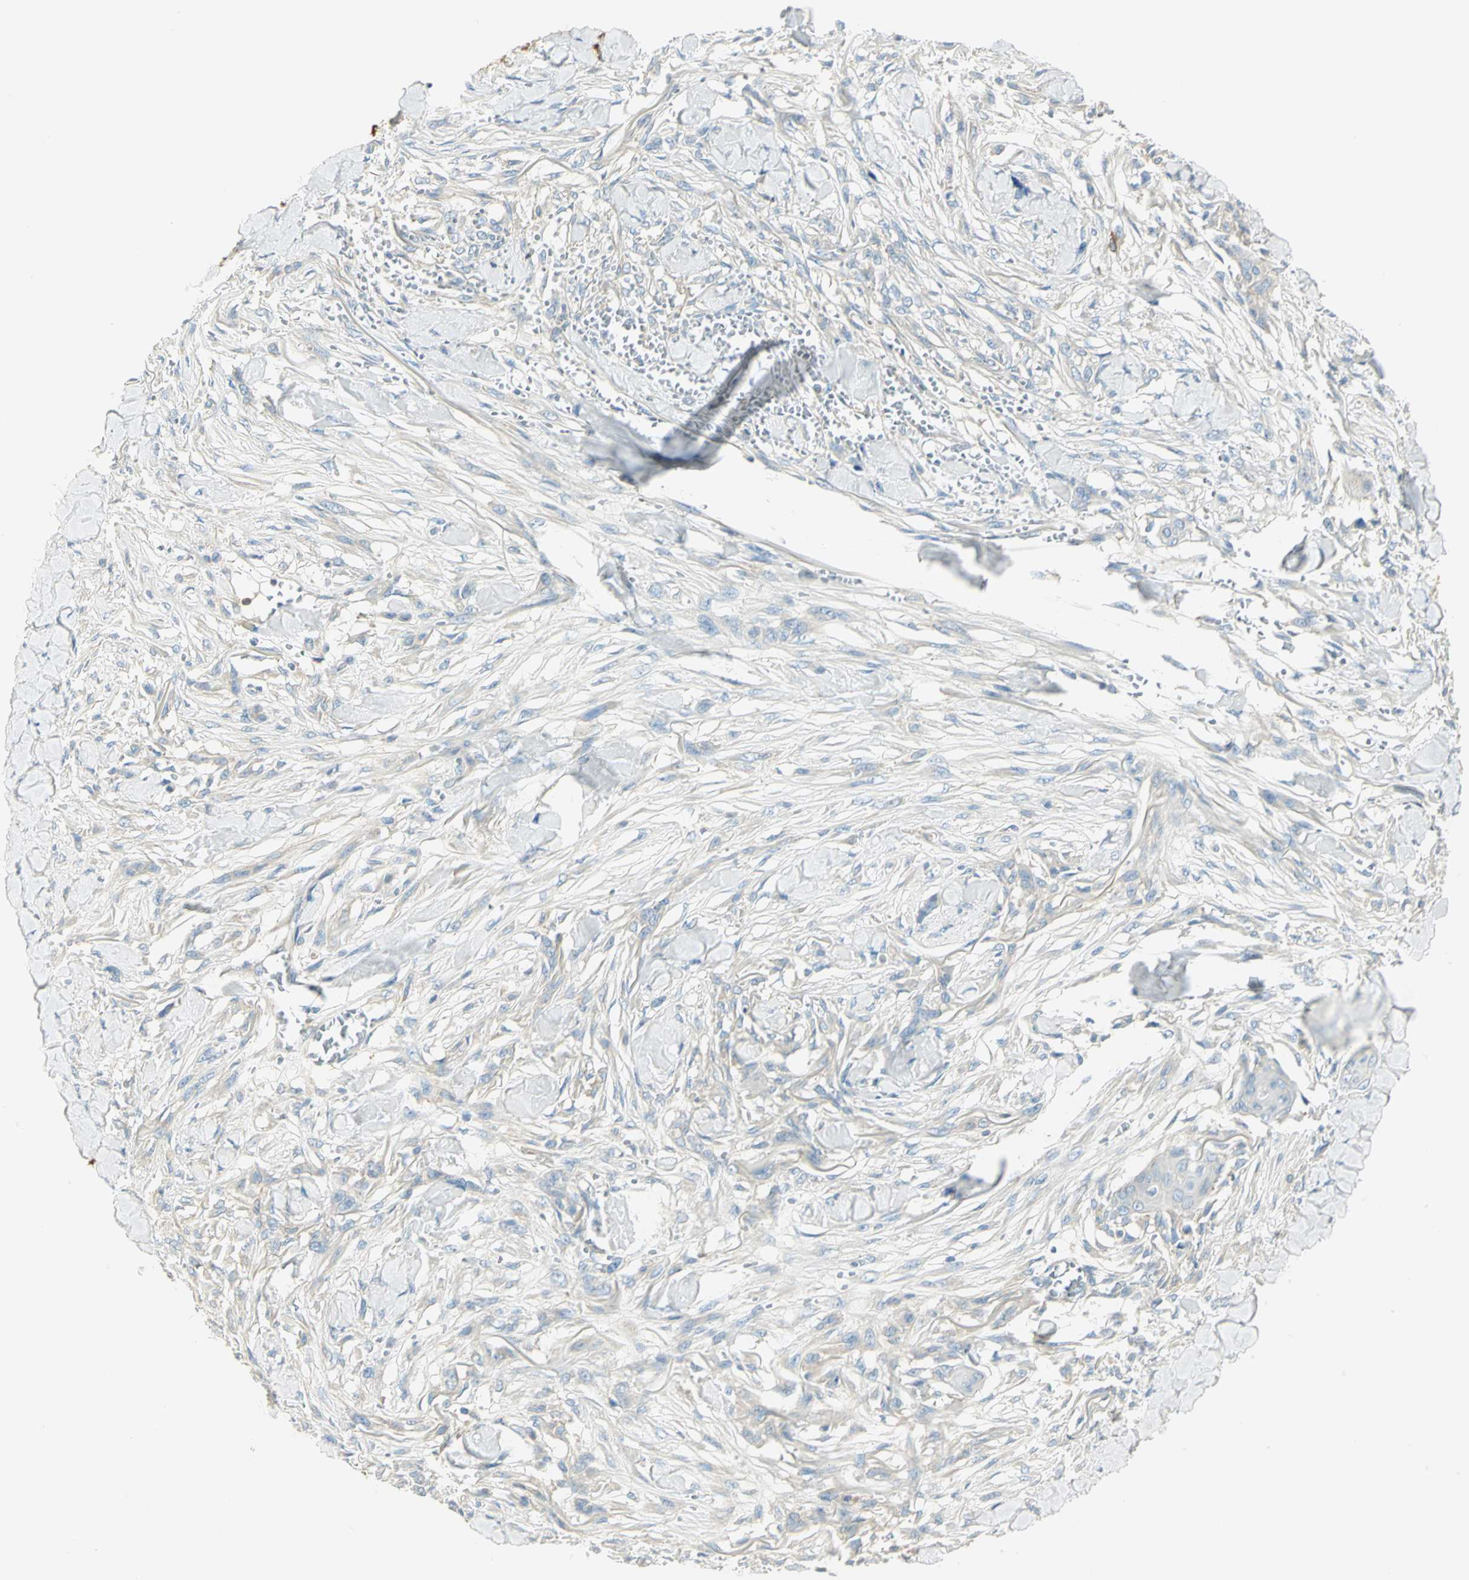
{"staining": {"intensity": "moderate", "quantity": "25%-75%", "location": "cytoplasmic/membranous"}, "tissue": "skin cancer", "cell_type": "Tumor cells", "image_type": "cancer", "snomed": [{"axis": "morphology", "description": "Normal tissue, NOS"}, {"axis": "morphology", "description": "Squamous cell carcinoma, NOS"}, {"axis": "topography", "description": "Skin"}], "caption": "IHC staining of skin cancer (squamous cell carcinoma), which demonstrates medium levels of moderate cytoplasmic/membranous expression in about 25%-75% of tumor cells indicating moderate cytoplasmic/membranous protein expression. The staining was performed using DAB (brown) for protein detection and nuclei were counterstained in hematoxylin (blue).", "gene": "WARS1", "patient": {"sex": "female", "age": 59}}